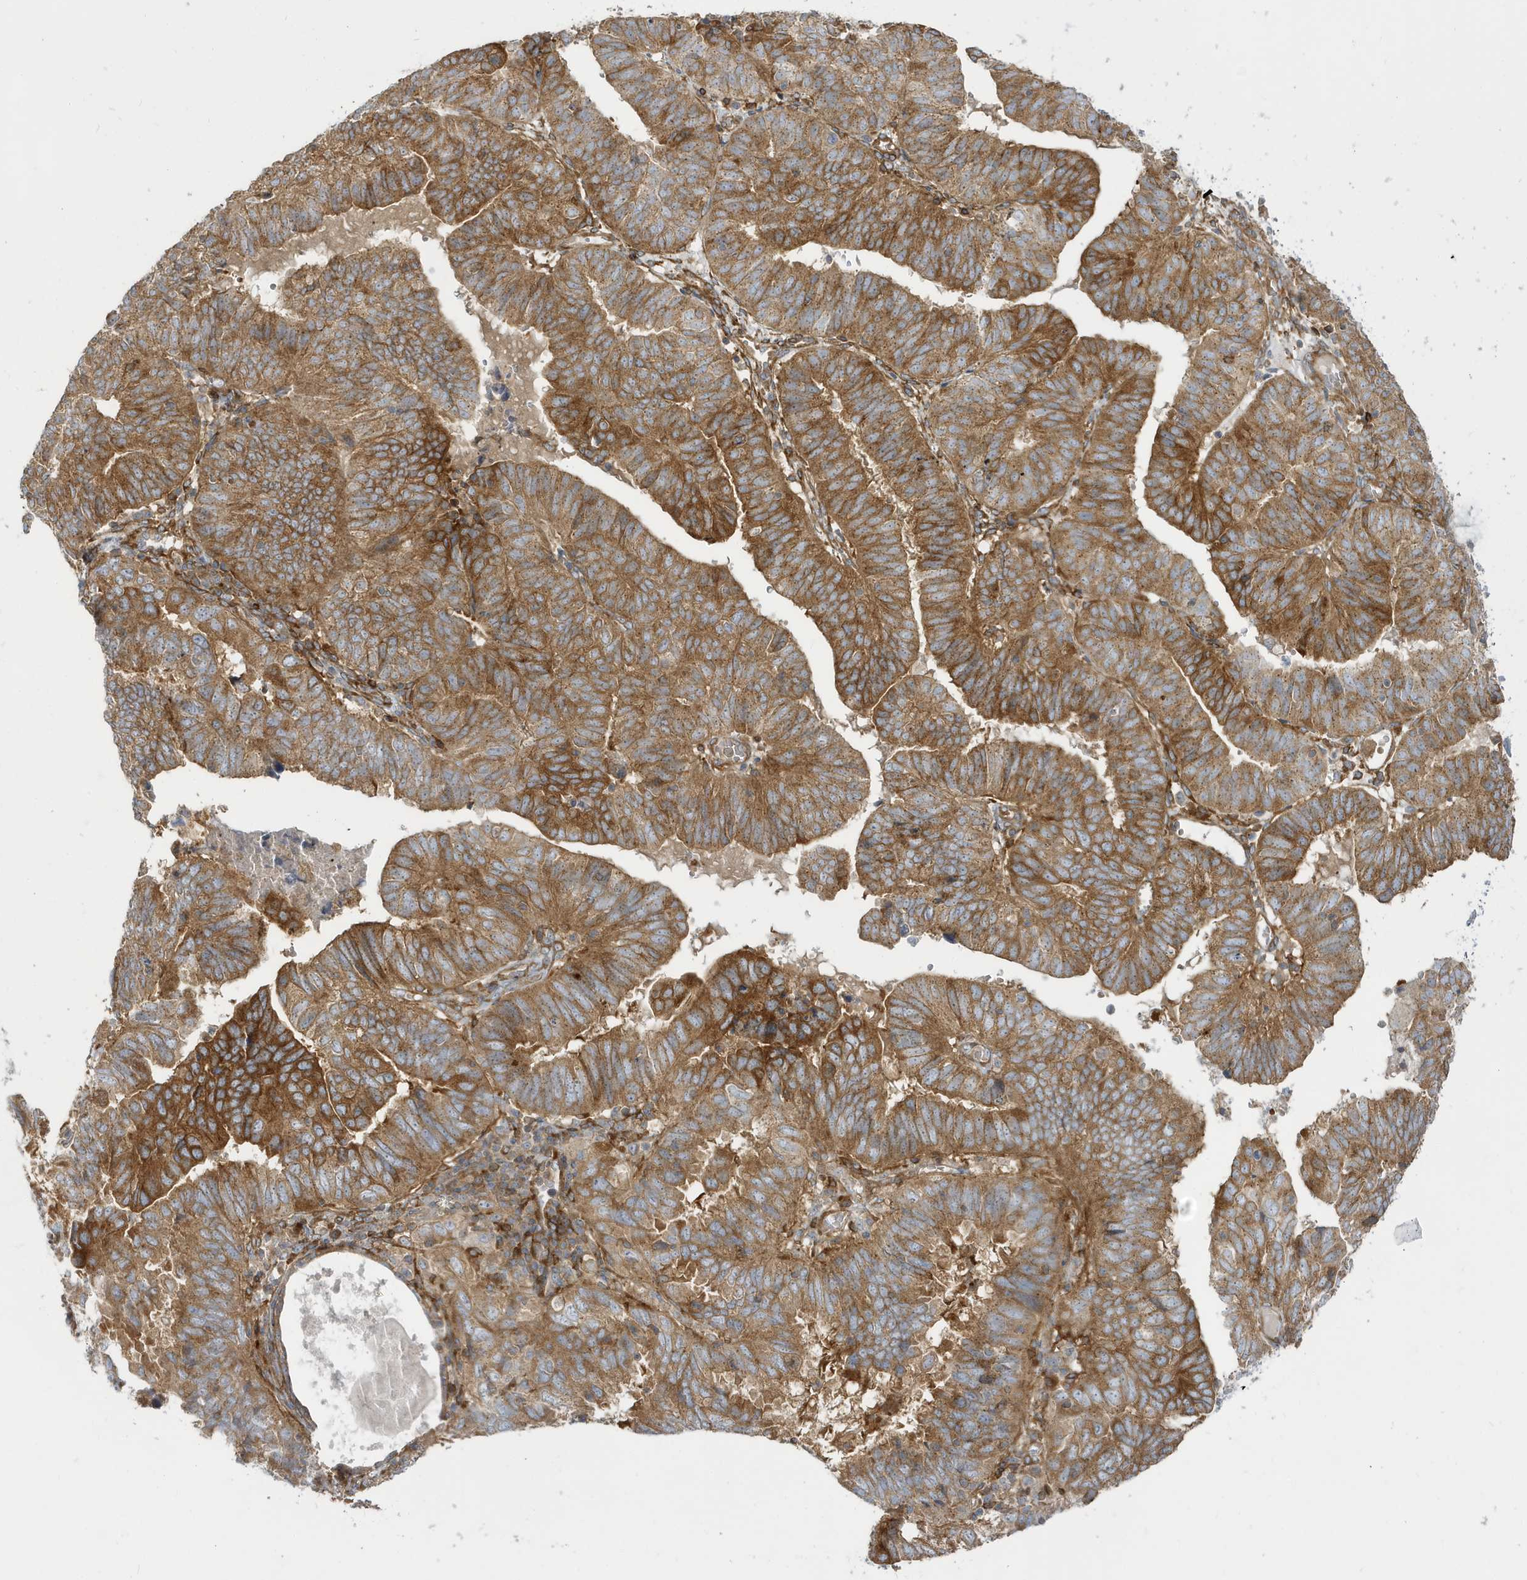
{"staining": {"intensity": "moderate", "quantity": ">75%", "location": "cytoplasmic/membranous"}, "tissue": "endometrial cancer", "cell_type": "Tumor cells", "image_type": "cancer", "snomed": [{"axis": "morphology", "description": "Adenocarcinoma, NOS"}, {"axis": "topography", "description": "Uterus"}], "caption": "High-magnification brightfield microscopy of endometrial adenocarcinoma stained with DAB (brown) and counterstained with hematoxylin (blue). tumor cells exhibit moderate cytoplasmic/membranous expression is appreciated in about>75% of cells.", "gene": "STAM", "patient": {"sex": "female", "age": 77}}